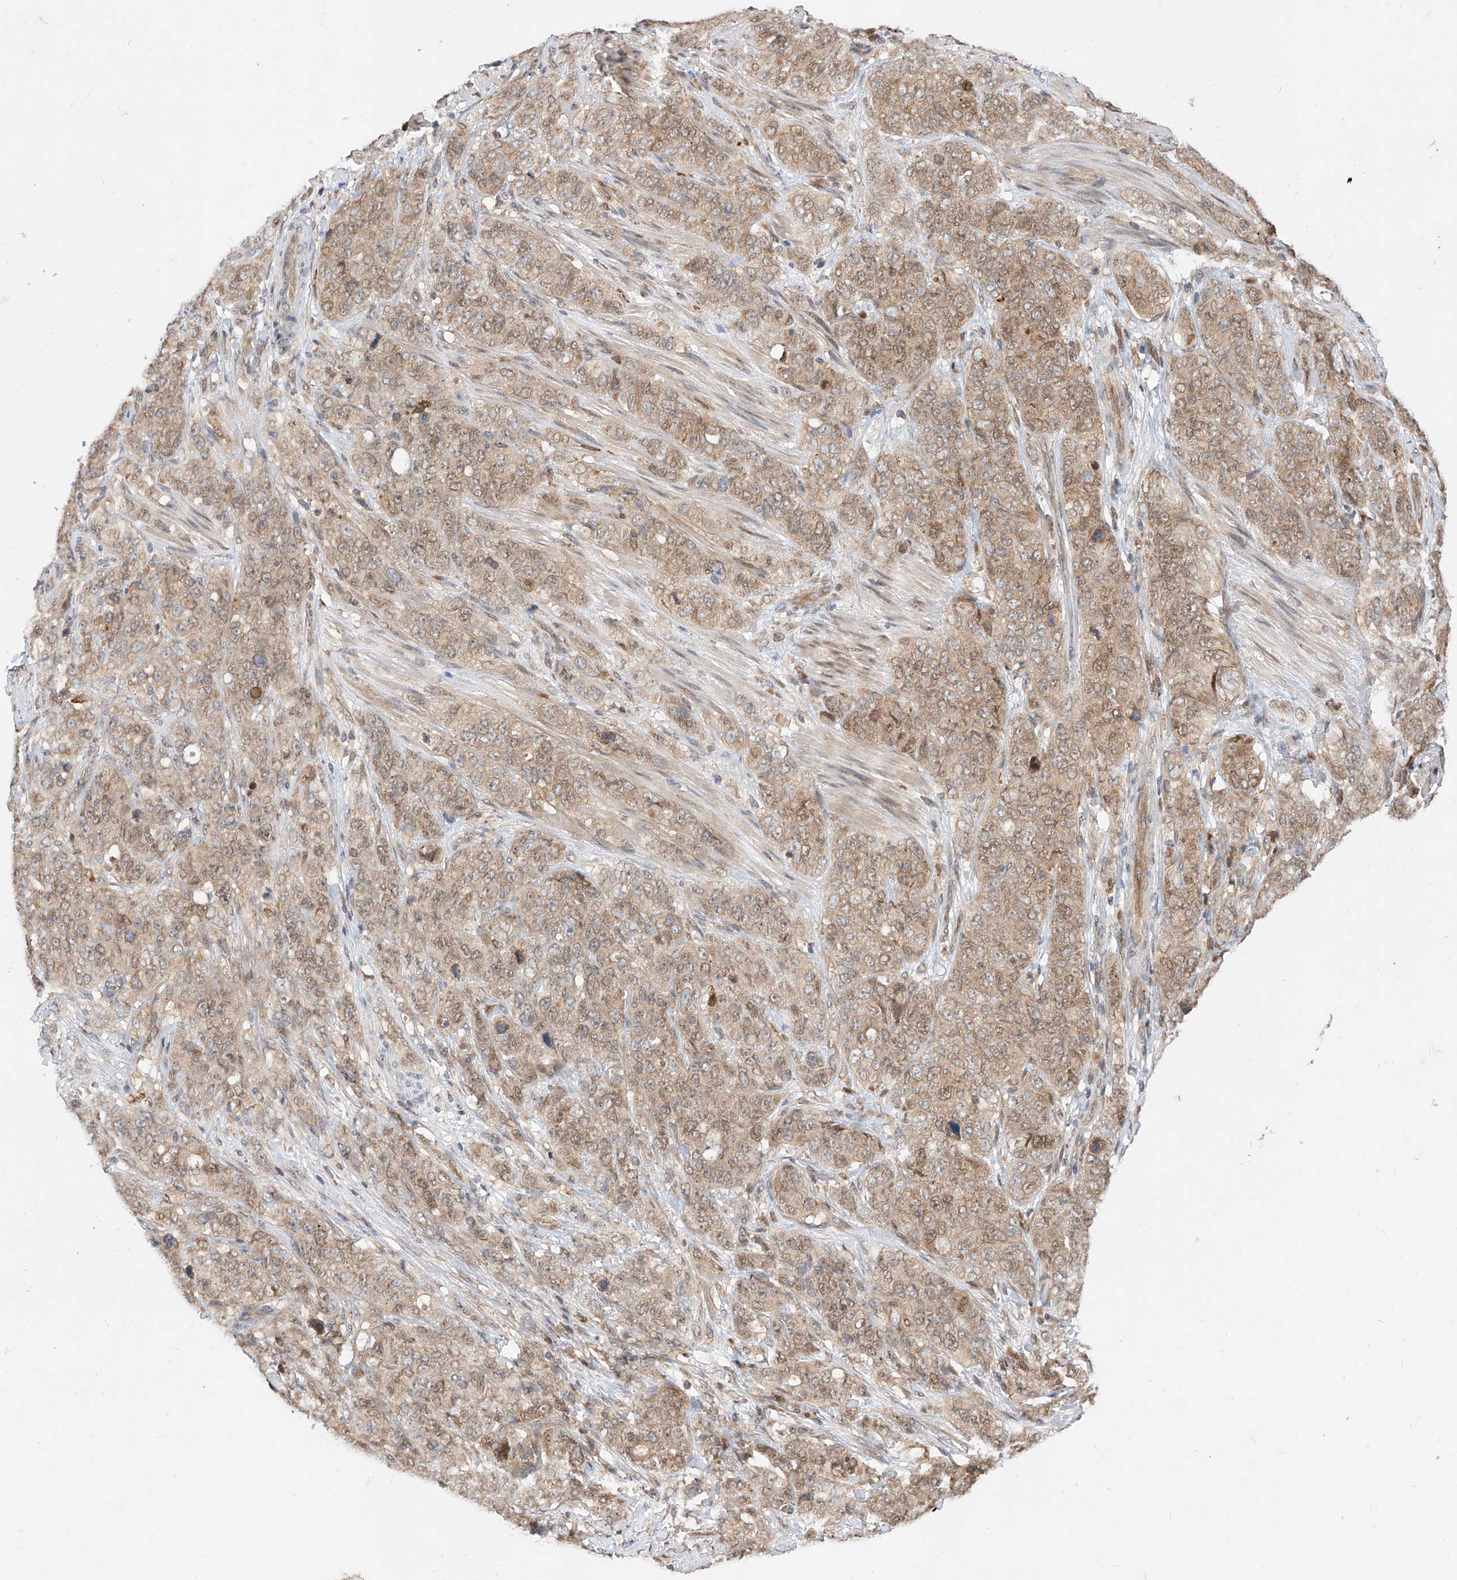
{"staining": {"intensity": "weak", "quantity": ">75%", "location": "cytoplasmic/membranous,nuclear"}, "tissue": "stomach cancer", "cell_type": "Tumor cells", "image_type": "cancer", "snomed": [{"axis": "morphology", "description": "Adenocarcinoma, NOS"}, {"axis": "topography", "description": "Stomach"}], "caption": "This histopathology image displays IHC staining of human stomach cancer, with low weak cytoplasmic/membranous and nuclear positivity in approximately >75% of tumor cells.", "gene": "DIRAS3", "patient": {"sex": "male", "age": 48}}